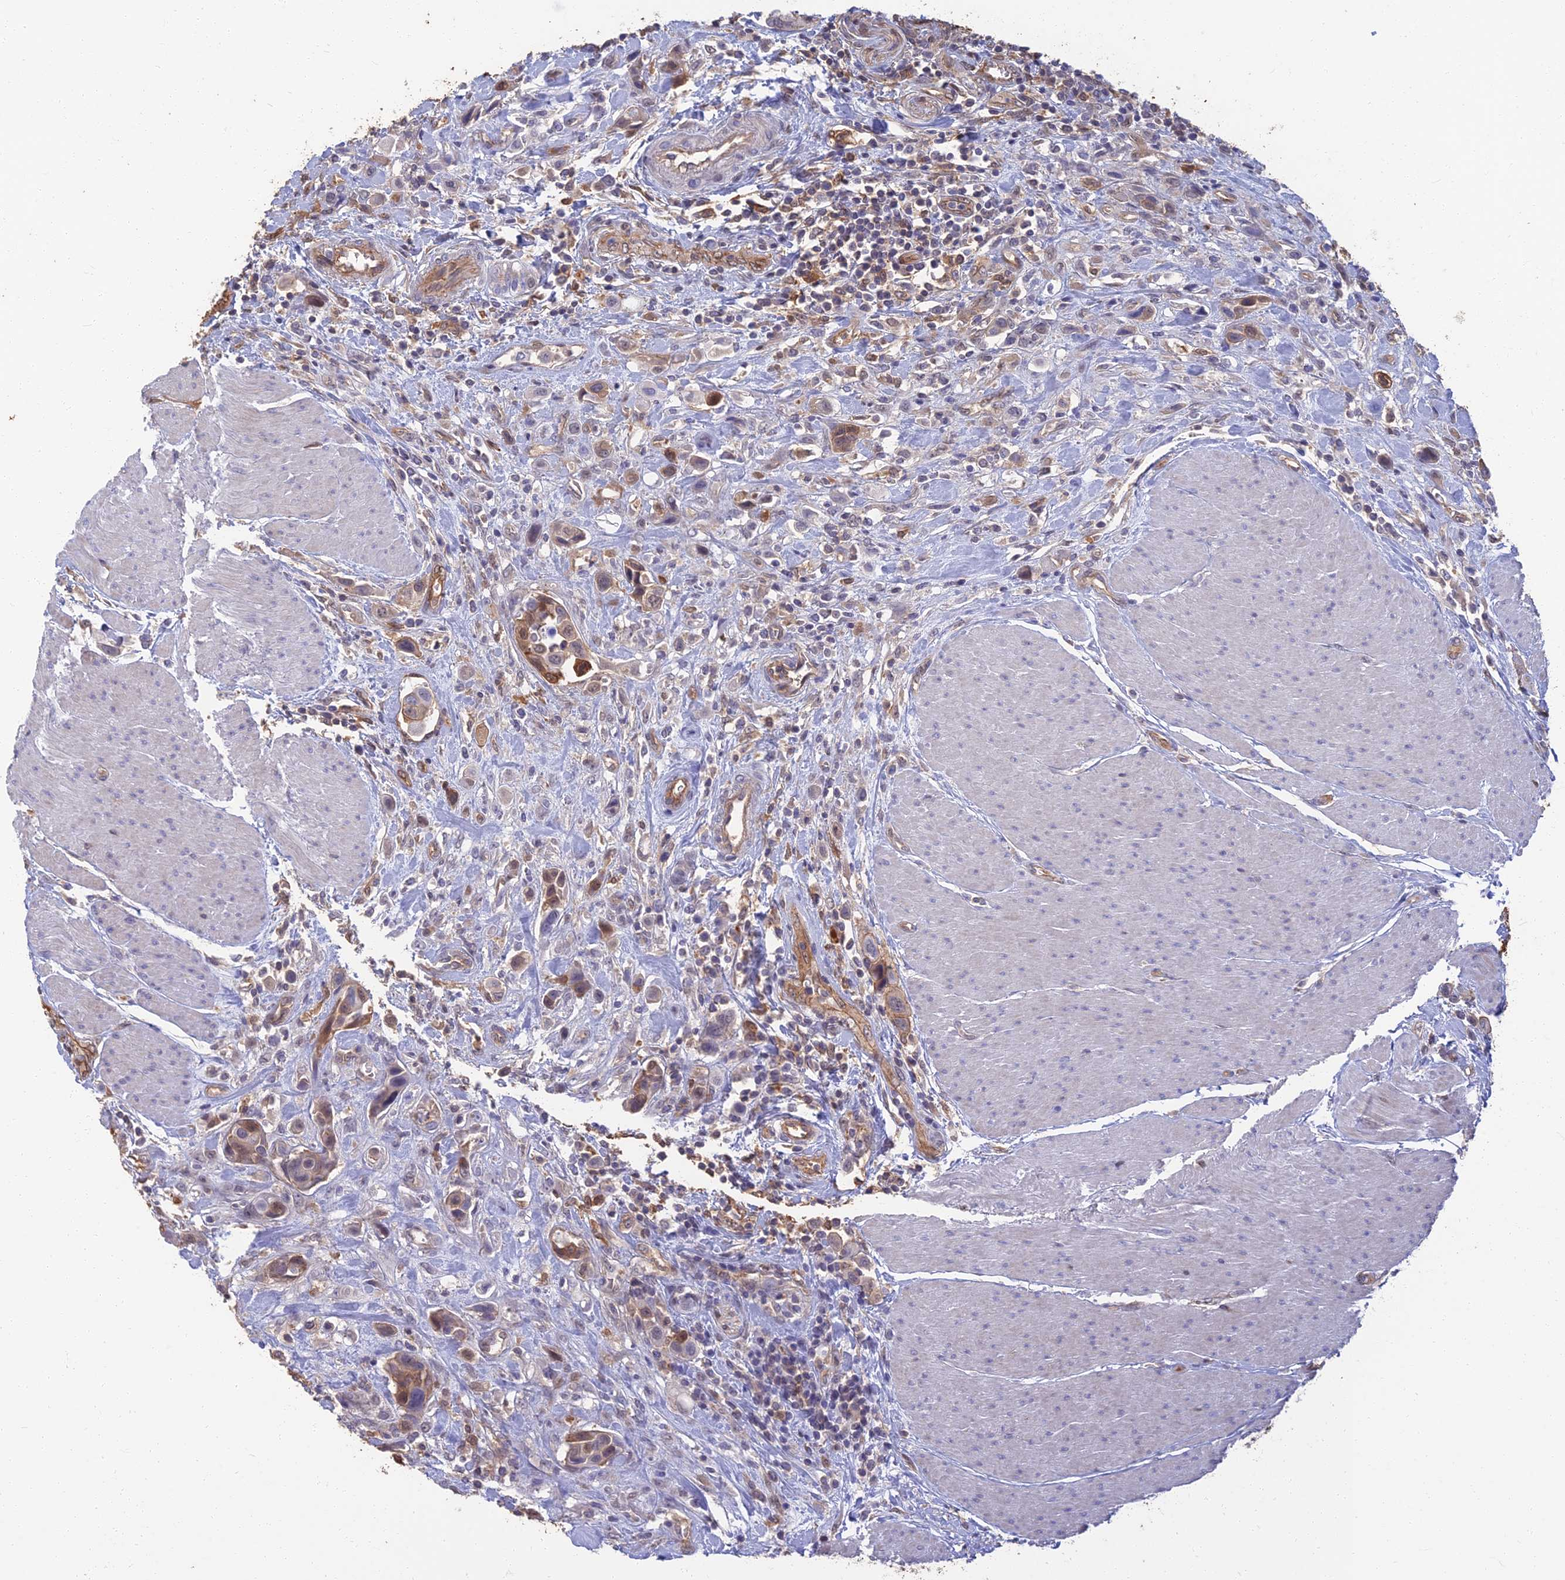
{"staining": {"intensity": "moderate", "quantity": "<25%", "location": "cytoplasmic/membranous"}, "tissue": "urothelial cancer", "cell_type": "Tumor cells", "image_type": "cancer", "snomed": [{"axis": "morphology", "description": "Urothelial carcinoma, High grade"}, {"axis": "topography", "description": "Urinary bladder"}], "caption": "Moderate cytoplasmic/membranous protein staining is present in approximately <25% of tumor cells in urothelial cancer.", "gene": "LRRN3", "patient": {"sex": "male", "age": 50}}